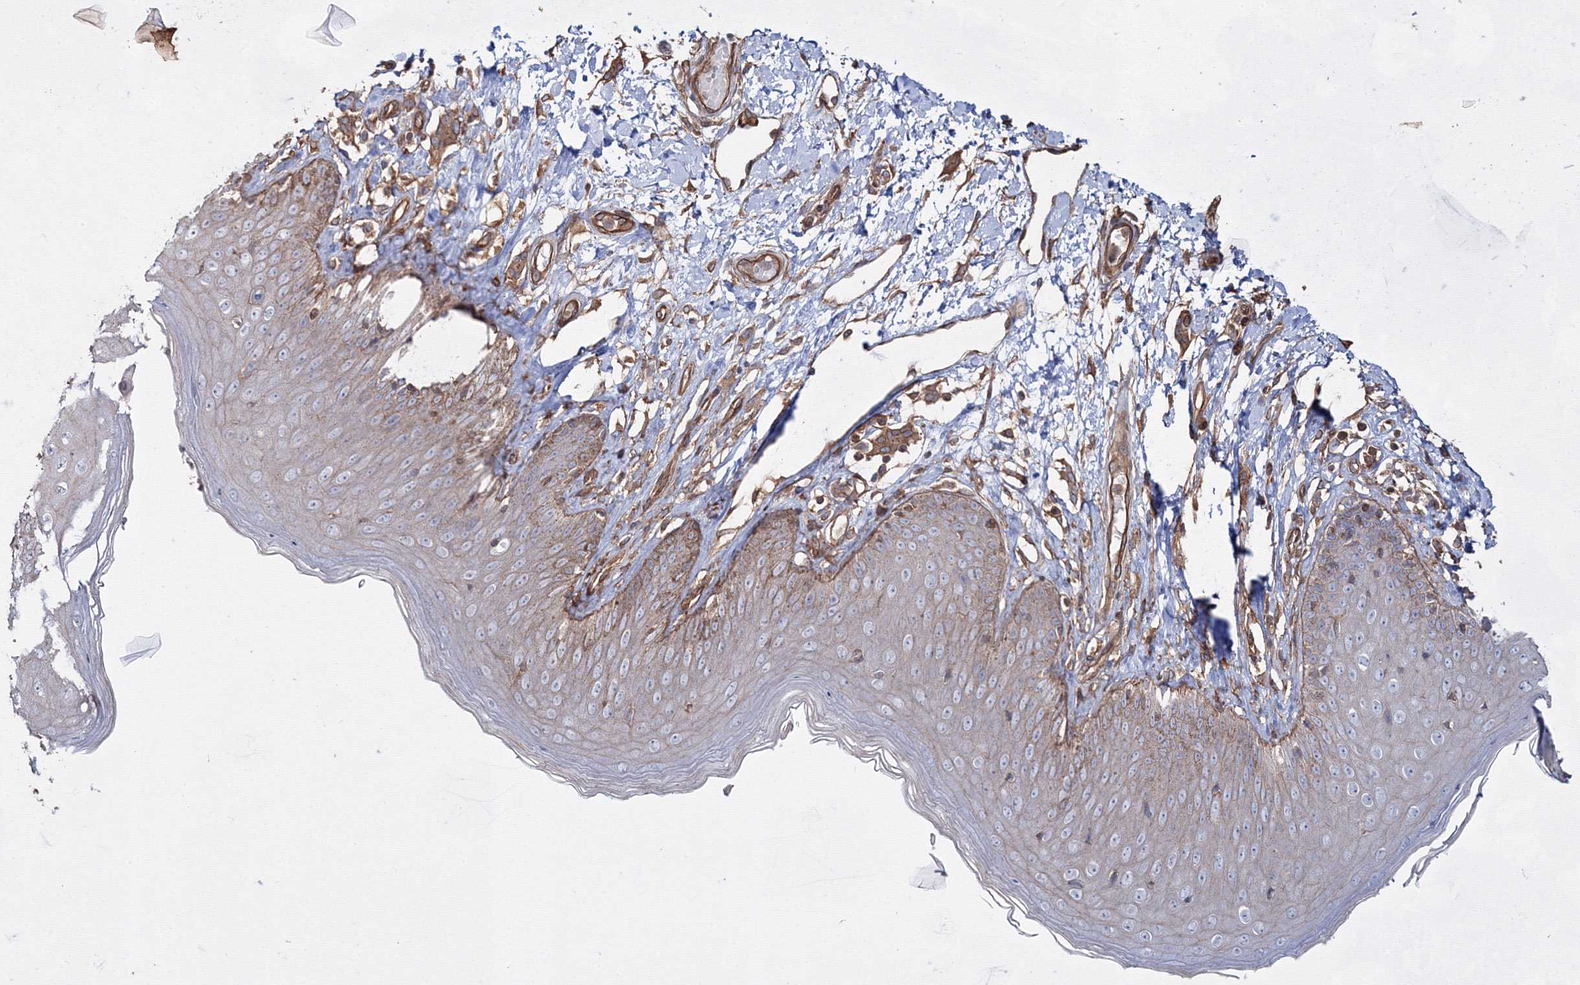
{"staining": {"intensity": "moderate", "quantity": "<25%", "location": "cytoplasmic/membranous"}, "tissue": "skin", "cell_type": "Epidermal cells", "image_type": "normal", "snomed": [{"axis": "morphology", "description": "Normal tissue, NOS"}, {"axis": "morphology", "description": "Squamous cell carcinoma, NOS"}, {"axis": "topography", "description": "Vulva"}], "caption": "This image reveals IHC staining of benign human skin, with low moderate cytoplasmic/membranous staining in about <25% of epidermal cells.", "gene": "EXOC6", "patient": {"sex": "female", "age": 85}}